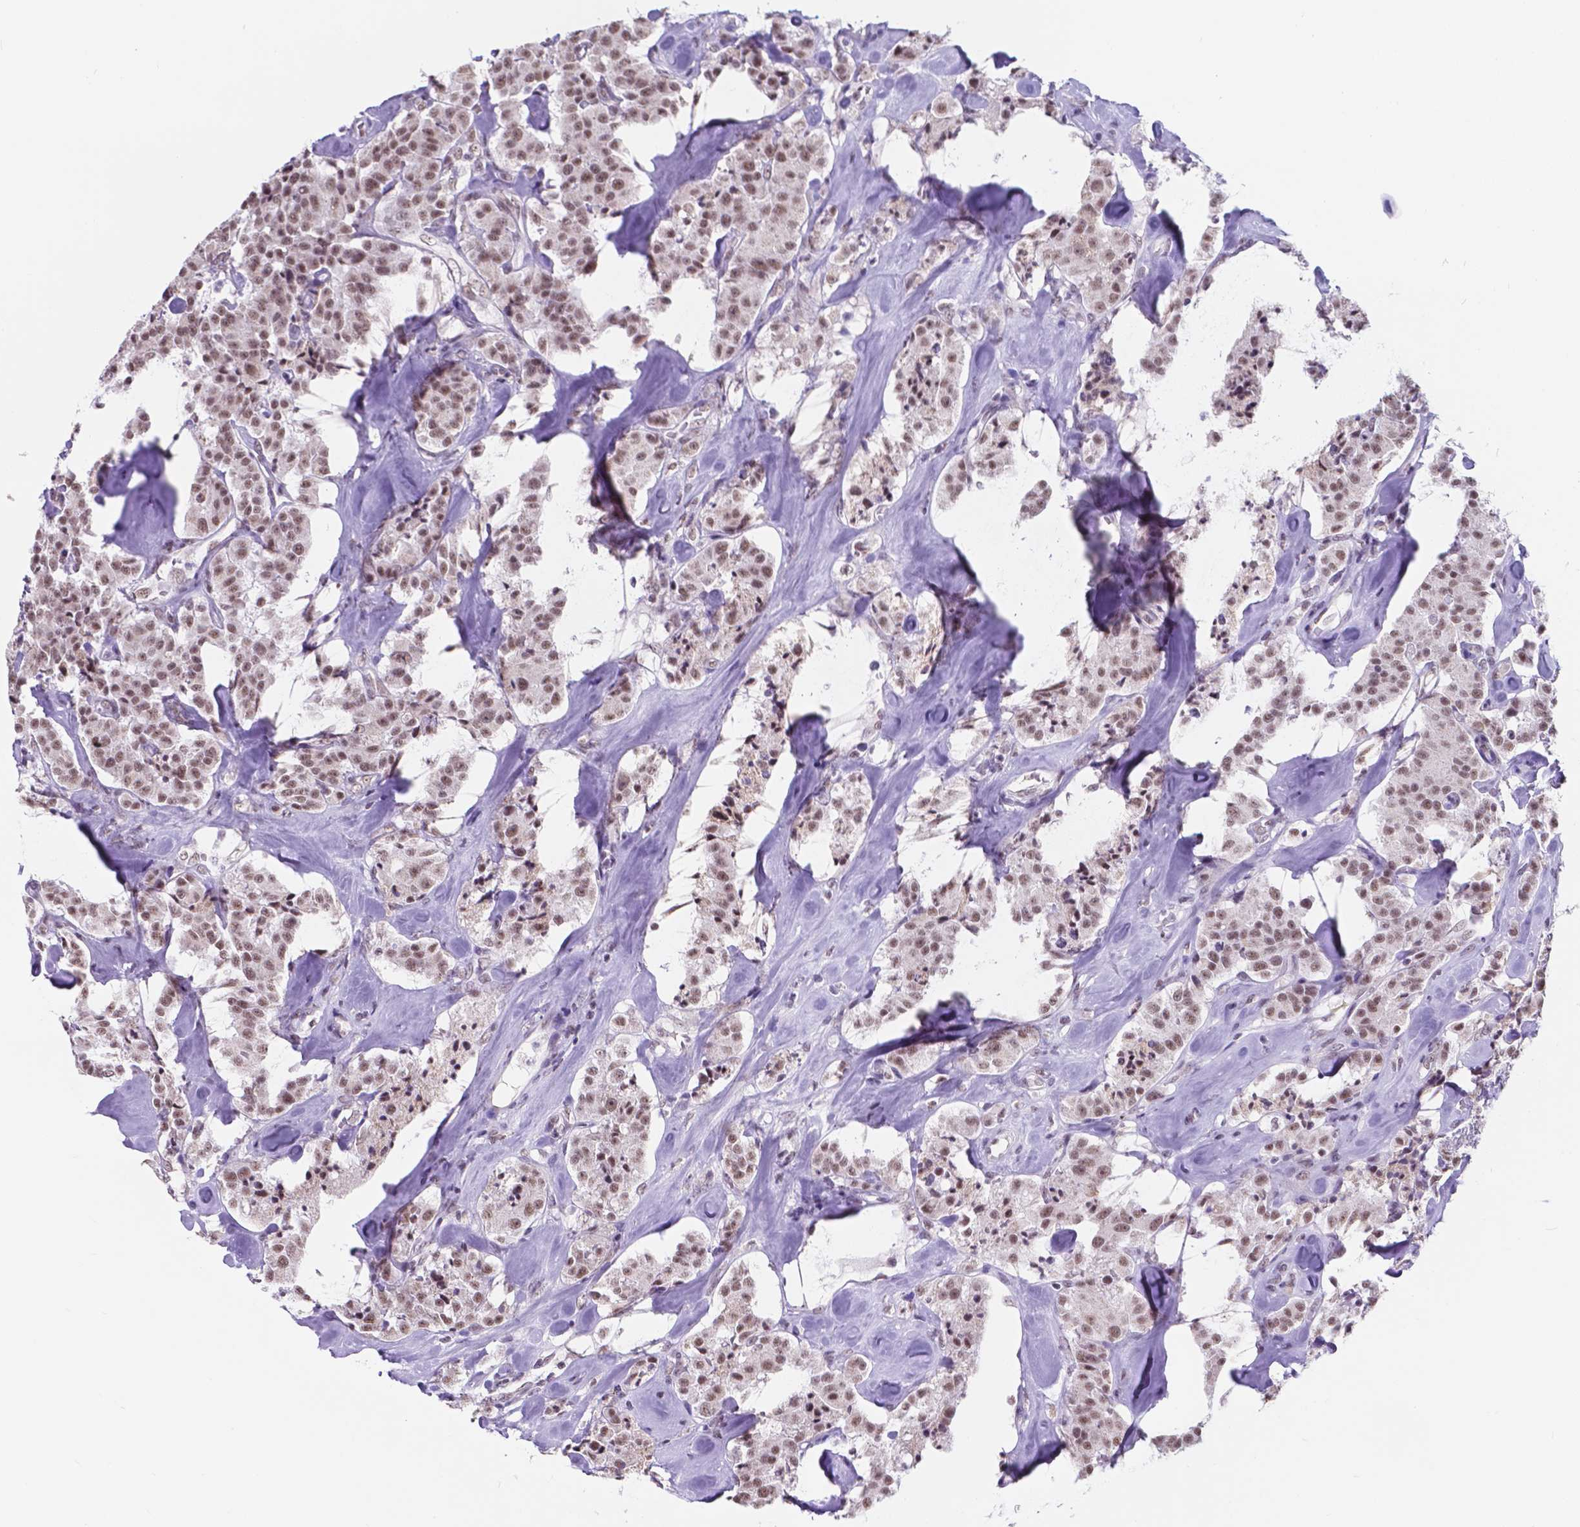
{"staining": {"intensity": "weak", "quantity": ">75%", "location": "nuclear"}, "tissue": "carcinoid", "cell_type": "Tumor cells", "image_type": "cancer", "snomed": [{"axis": "morphology", "description": "Carcinoid, malignant, NOS"}, {"axis": "topography", "description": "Pancreas"}], "caption": "Immunohistochemistry image of neoplastic tissue: carcinoid (malignant) stained using immunohistochemistry (IHC) reveals low levels of weak protein expression localized specifically in the nuclear of tumor cells, appearing as a nuclear brown color.", "gene": "BCAS2", "patient": {"sex": "male", "age": 41}}